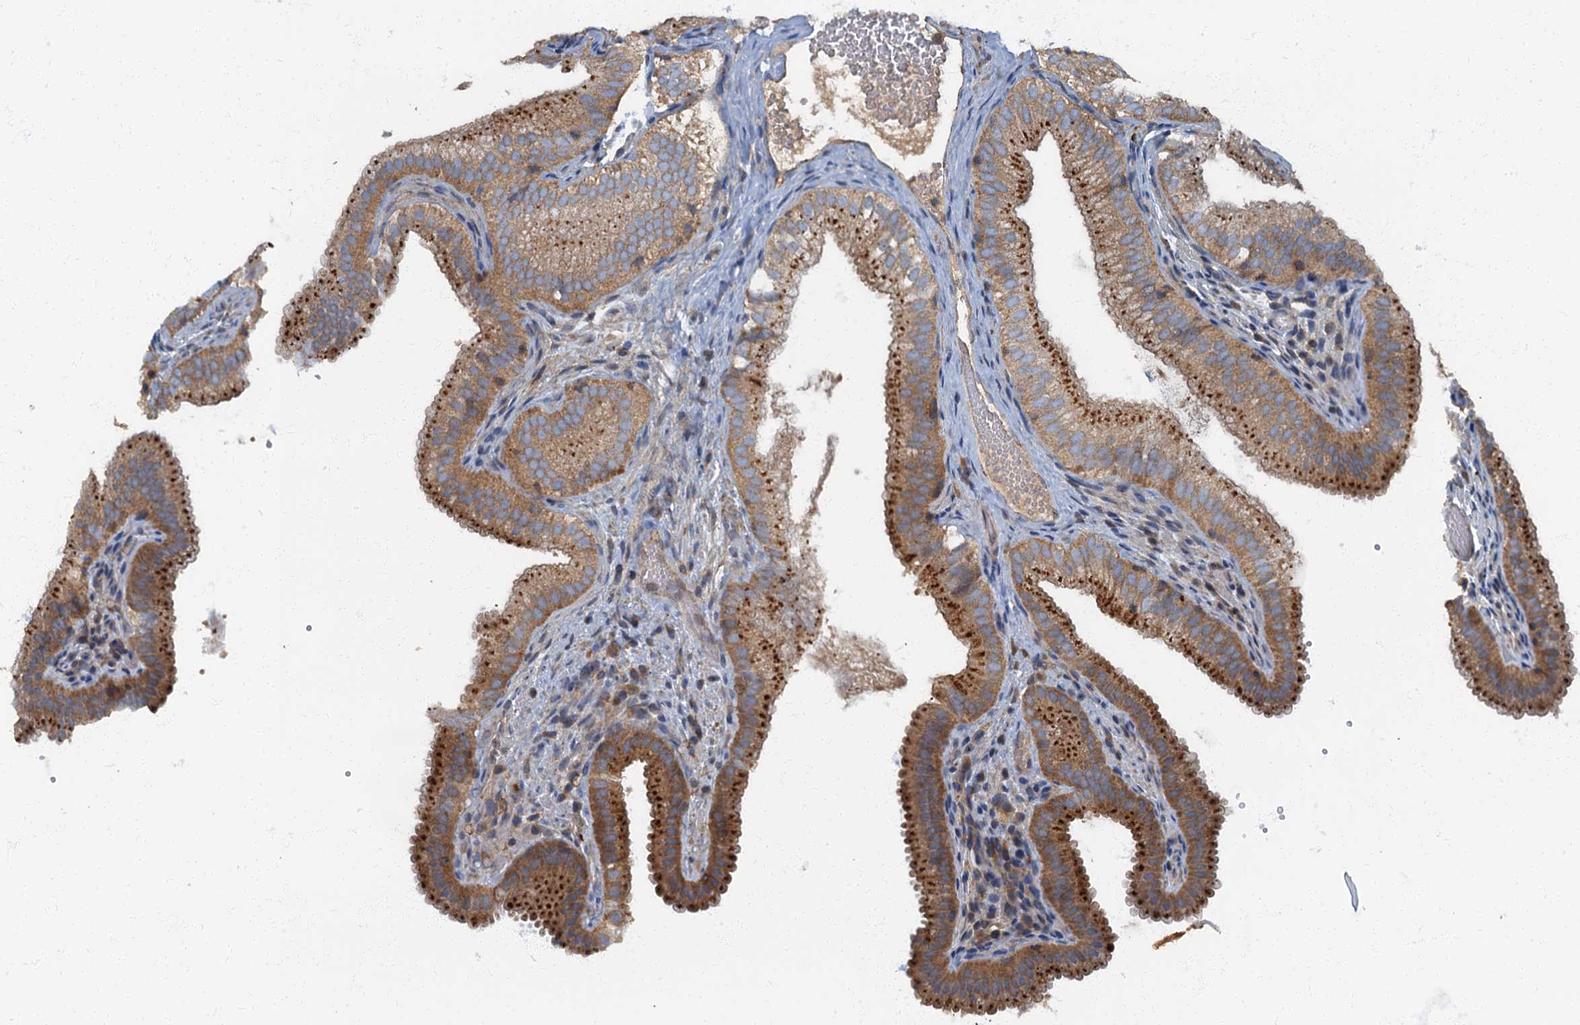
{"staining": {"intensity": "strong", "quantity": ">75%", "location": "cytoplasmic/membranous"}, "tissue": "gallbladder", "cell_type": "Glandular cells", "image_type": "normal", "snomed": [{"axis": "morphology", "description": "Normal tissue, NOS"}, {"axis": "topography", "description": "Gallbladder"}], "caption": "Gallbladder stained with immunohistochemistry reveals strong cytoplasmic/membranous positivity in approximately >75% of glandular cells.", "gene": "ARL11", "patient": {"sex": "female", "age": 30}}